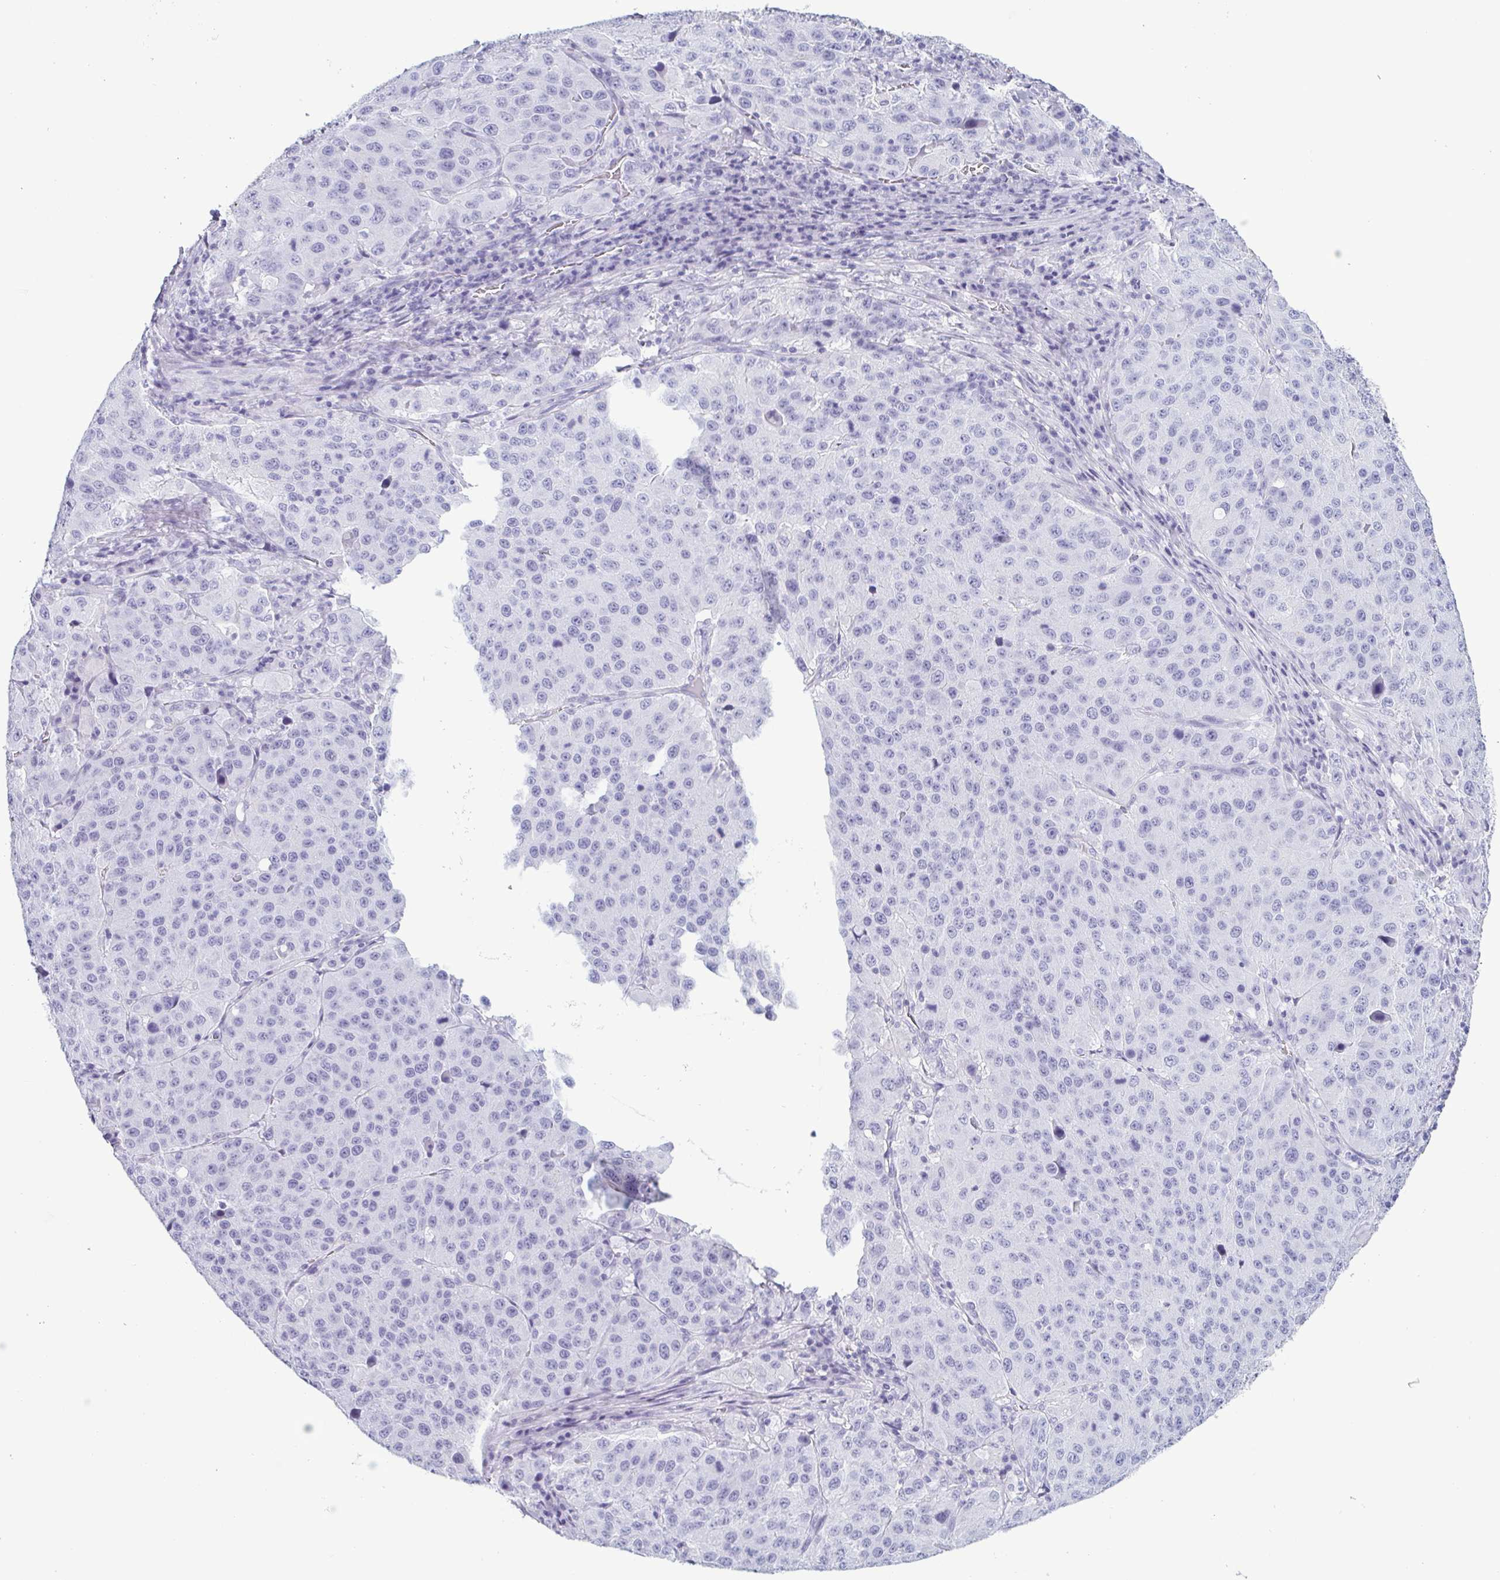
{"staining": {"intensity": "negative", "quantity": "none", "location": "none"}, "tissue": "stomach cancer", "cell_type": "Tumor cells", "image_type": "cancer", "snomed": [{"axis": "morphology", "description": "Adenocarcinoma, NOS"}, {"axis": "topography", "description": "Stomach"}], "caption": "High magnification brightfield microscopy of stomach cancer stained with DAB (3,3'-diaminobenzidine) (brown) and counterstained with hematoxylin (blue): tumor cells show no significant staining.", "gene": "KRT10", "patient": {"sex": "male", "age": 71}}